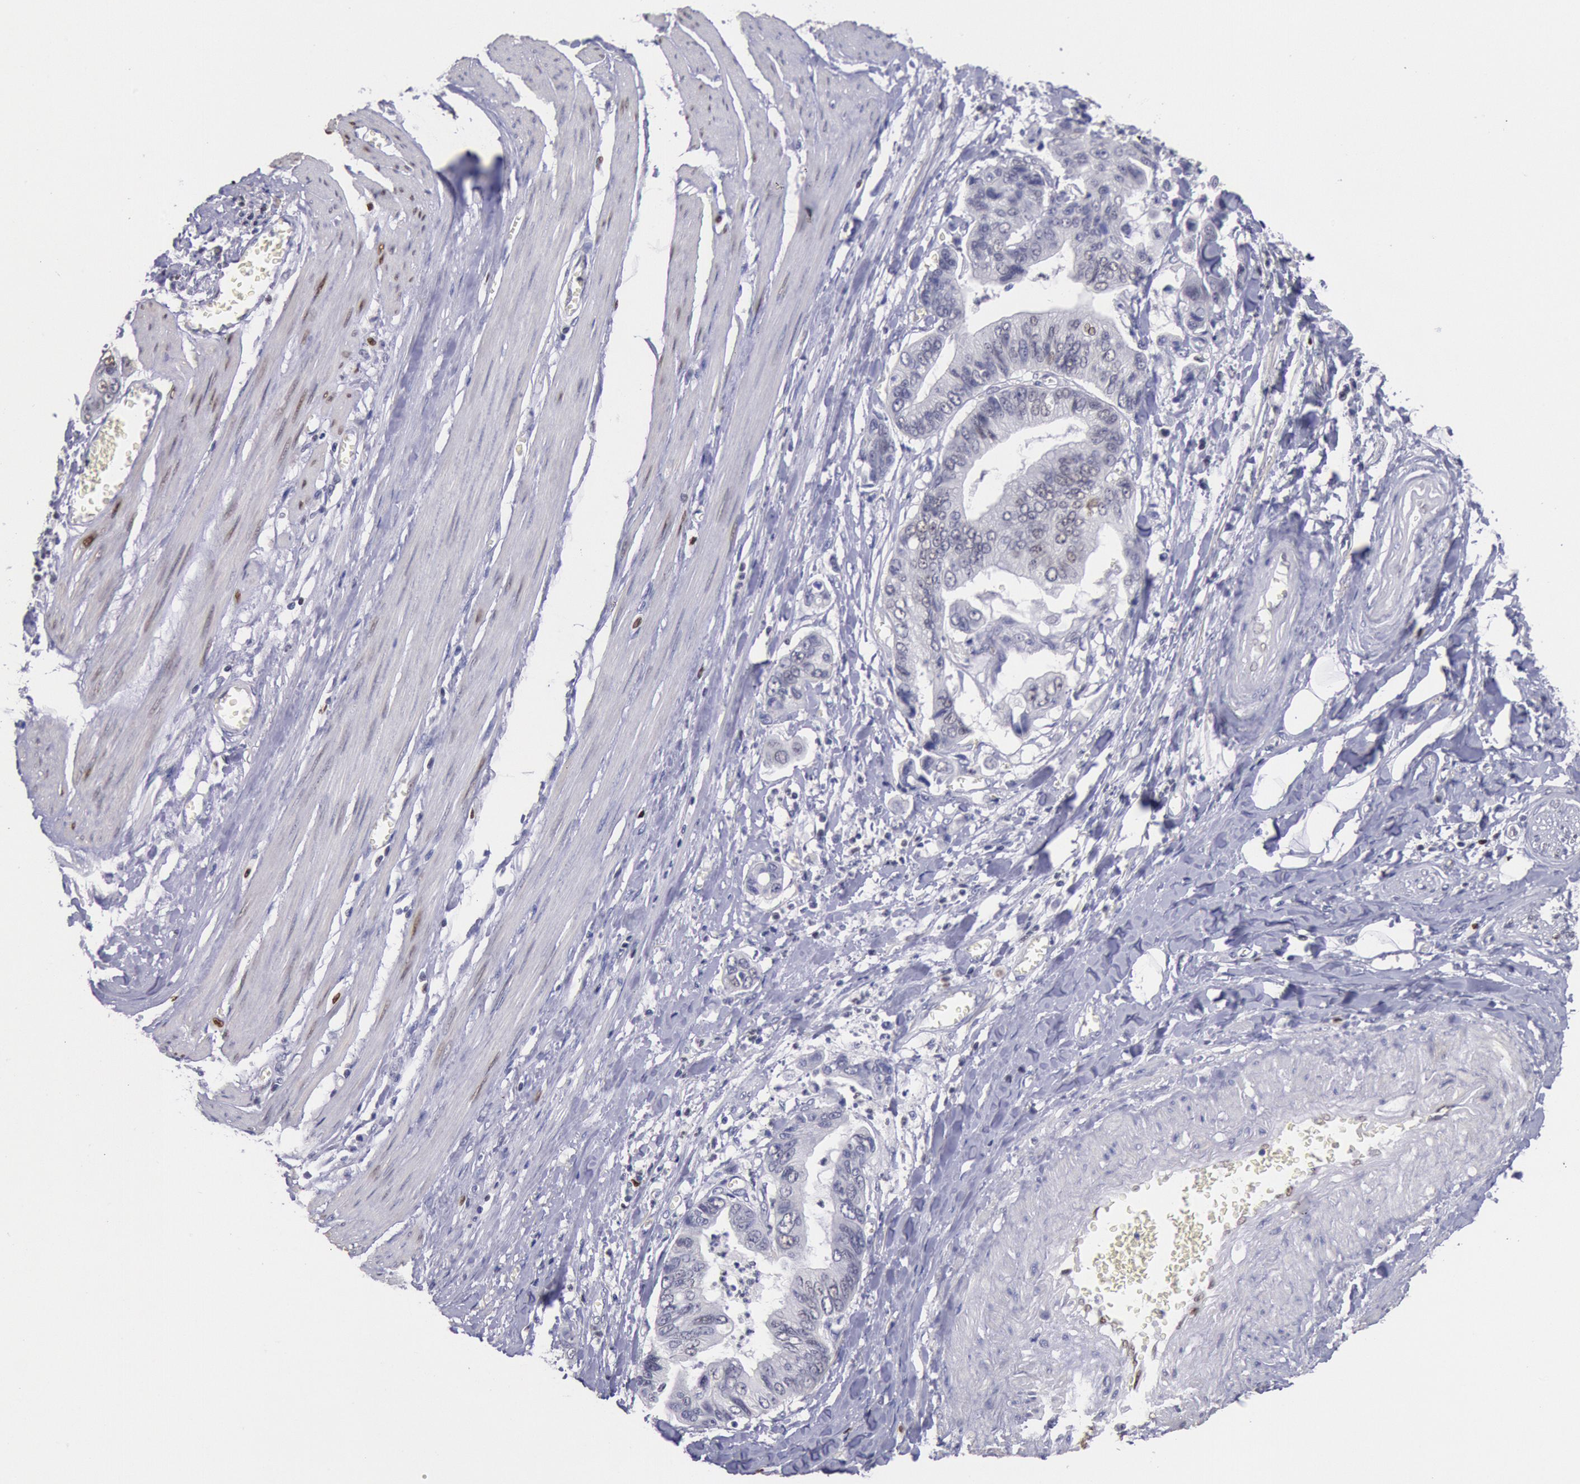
{"staining": {"intensity": "negative", "quantity": "none", "location": "none"}, "tissue": "stomach cancer", "cell_type": "Tumor cells", "image_type": "cancer", "snomed": [{"axis": "morphology", "description": "Adenocarcinoma, NOS"}, {"axis": "topography", "description": "Stomach, upper"}], "caption": "Immunohistochemistry image of adenocarcinoma (stomach) stained for a protein (brown), which shows no expression in tumor cells.", "gene": "RPS6KA5", "patient": {"sex": "male", "age": 80}}